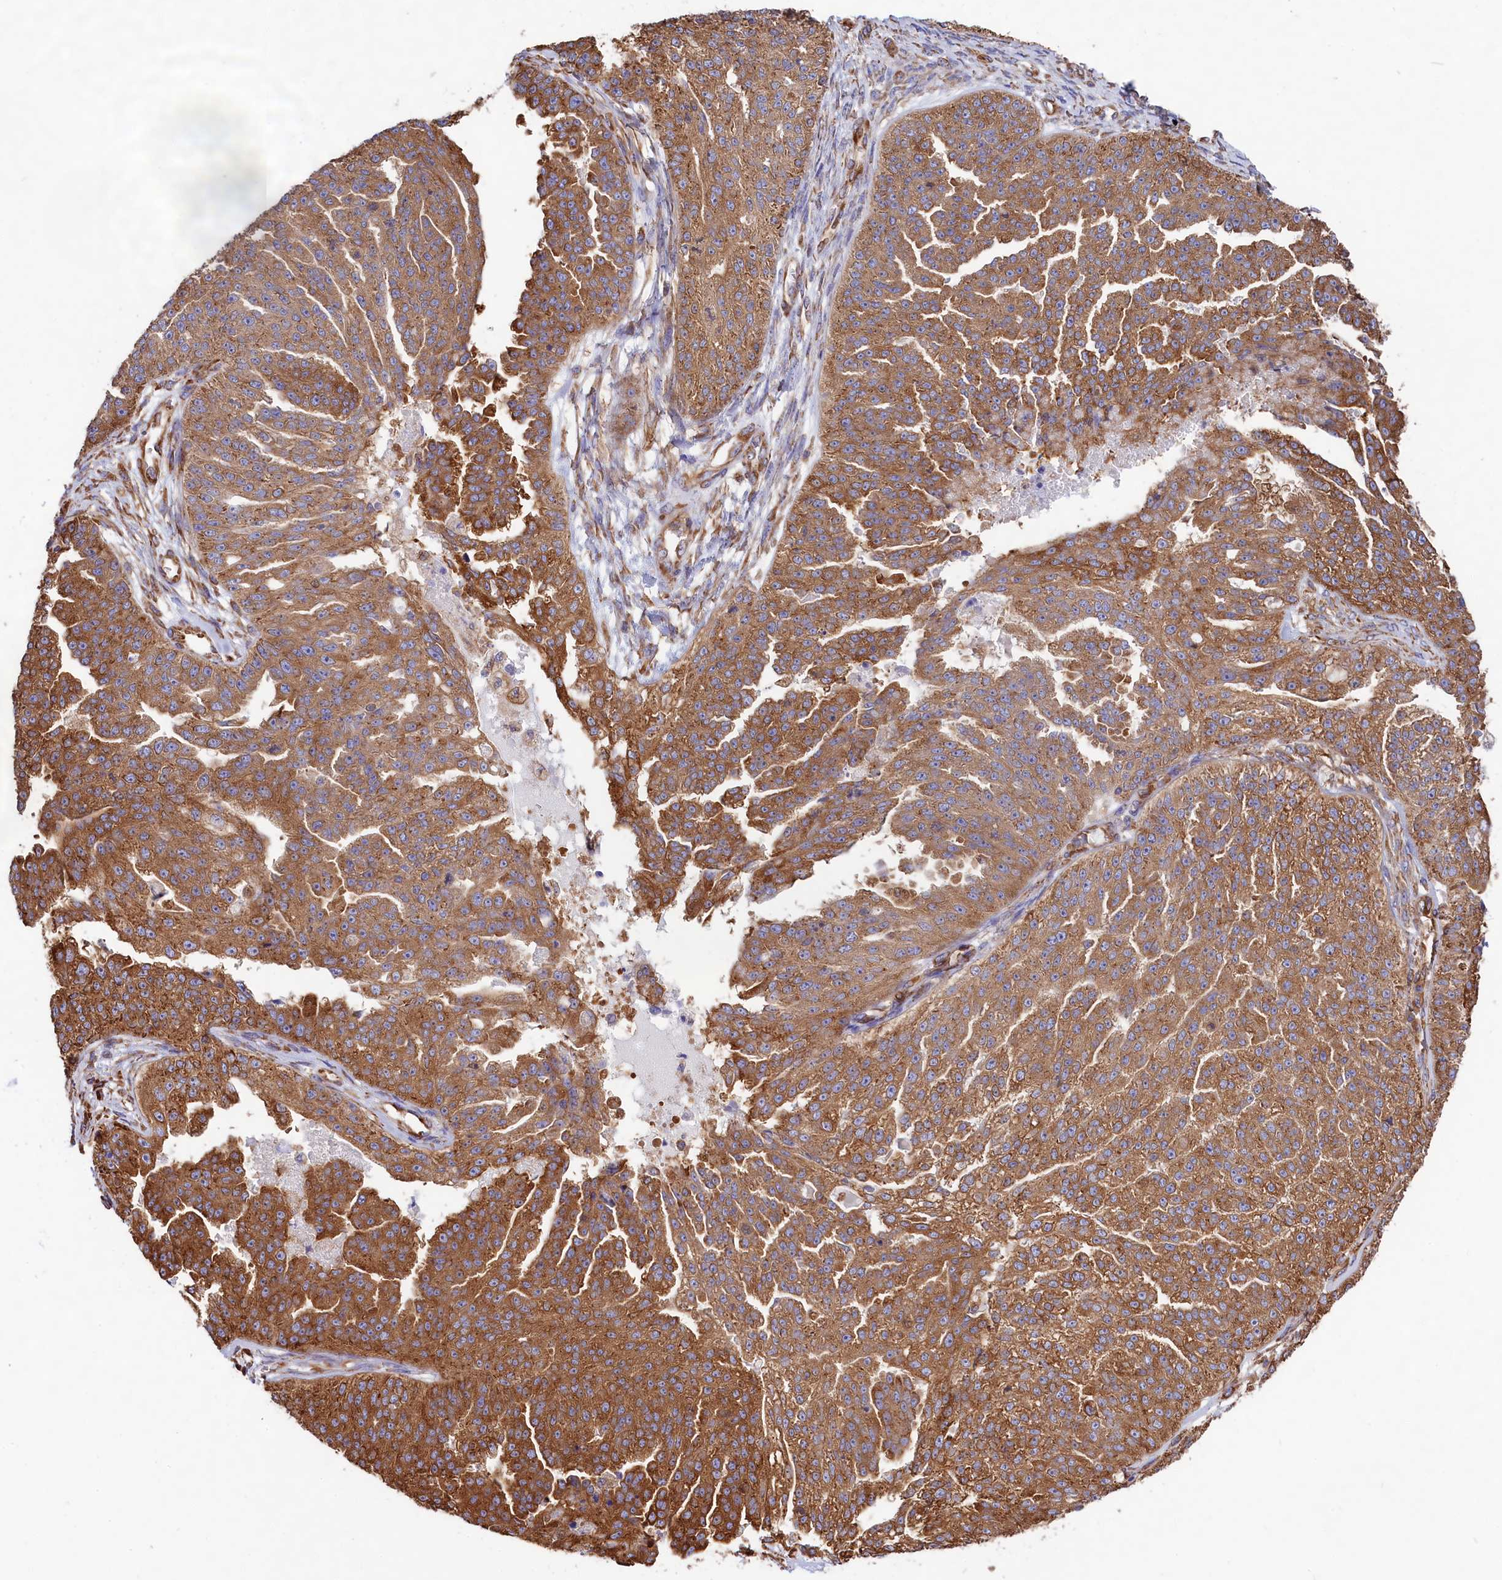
{"staining": {"intensity": "moderate", "quantity": ">75%", "location": "cytoplasmic/membranous"}, "tissue": "ovarian cancer", "cell_type": "Tumor cells", "image_type": "cancer", "snomed": [{"axis": "morphology", "description": "Cystadenocarcinoma, serous, NOS"}, {"axis": "topography", "description": "Ovary"}], "caption": "Ovarian serous cystadenocarcinoma stained for a protein displays moderate cytoplasmic/membranous positivity in tumor cells. Nuclei are stained in blue.", "gene": "GYS1", "patient": {"sex": "female", "age": 58}}